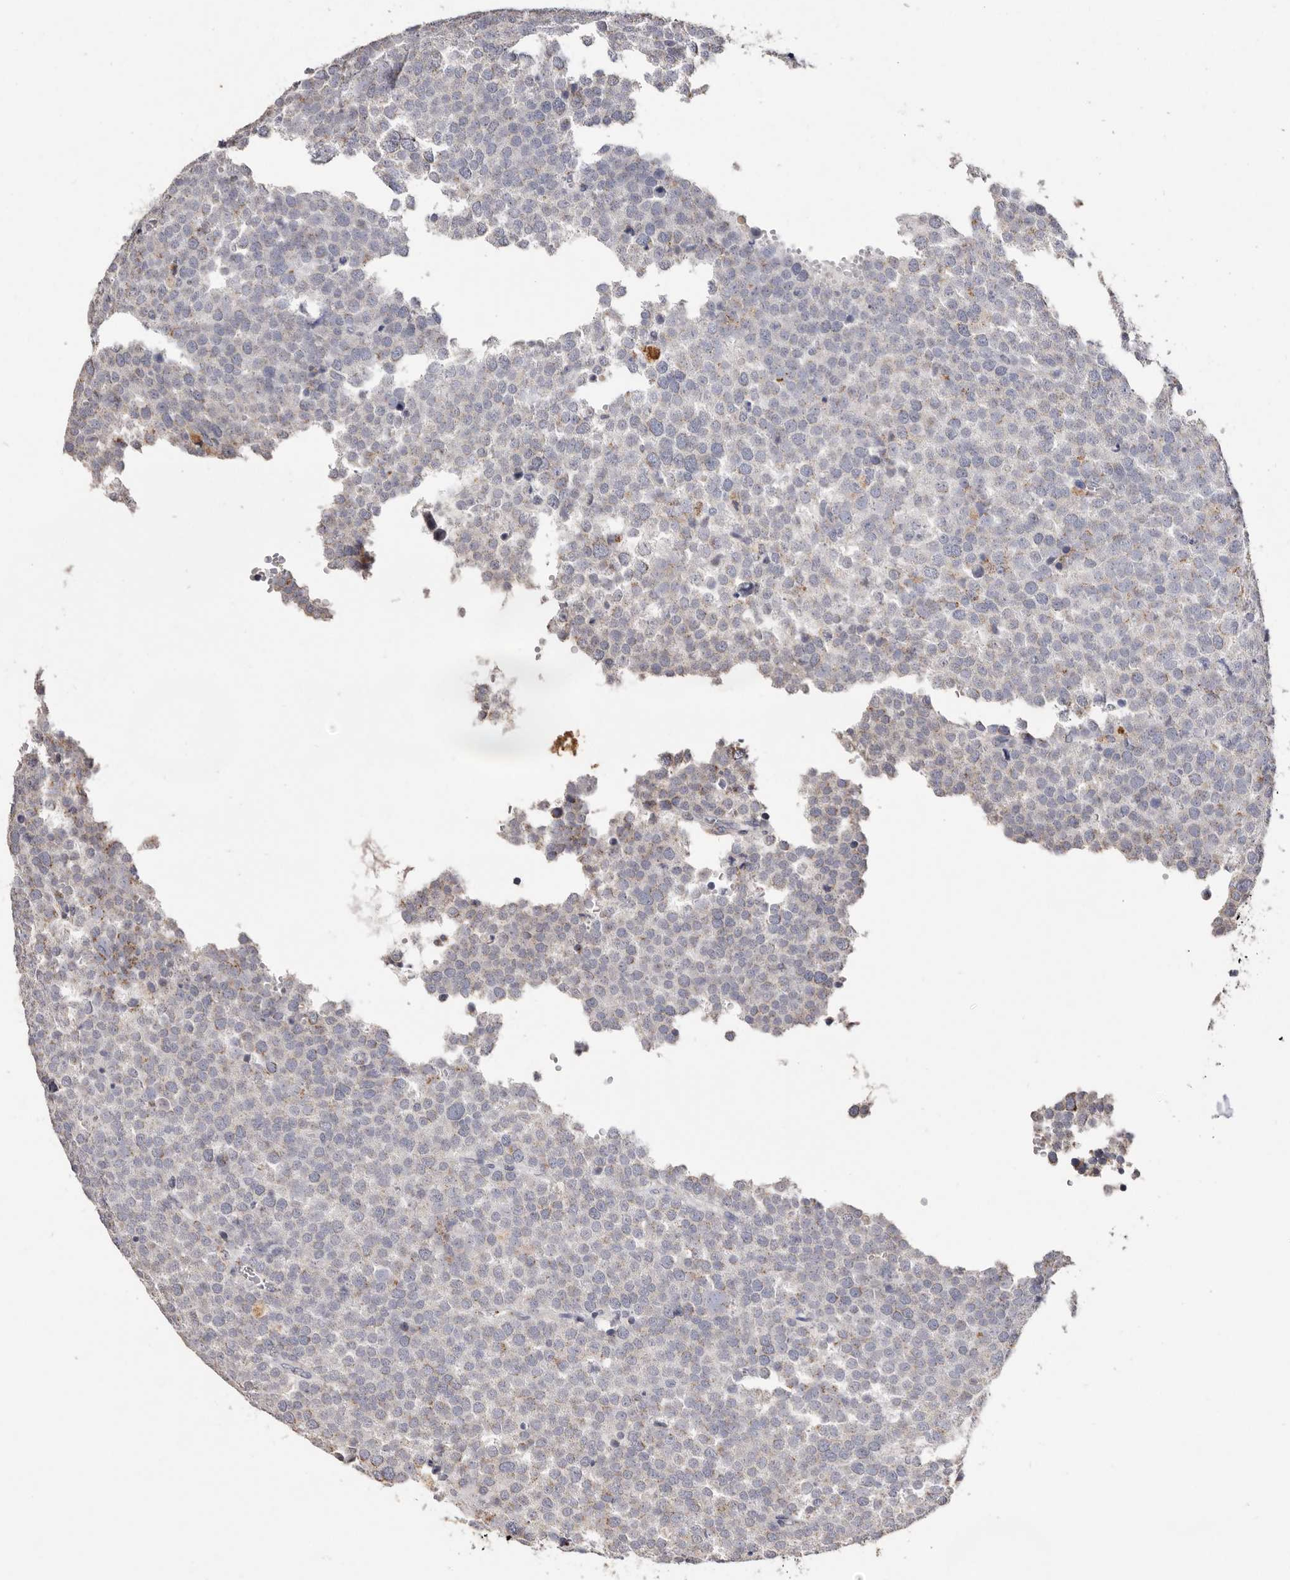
{"staining": {"intensity": "negative", "quantity": "none", "location": "none"}, "tissue": "testis cancer", "cell_type": "Tumor cells", "image_type": "cancer", "snomed": [{"axis": "morphology", "description": "Seminoma, NOS"}, {"axis": "topography", "description": "Testis"}], "caption": "Immunohistochemistry (IHC) photomicrograph of human testis cancer stained for a protein (brown), which shows no expression in tumor cells.", "gene": "LGALS7B", "patient": {"sex": "male", "age": 71}}